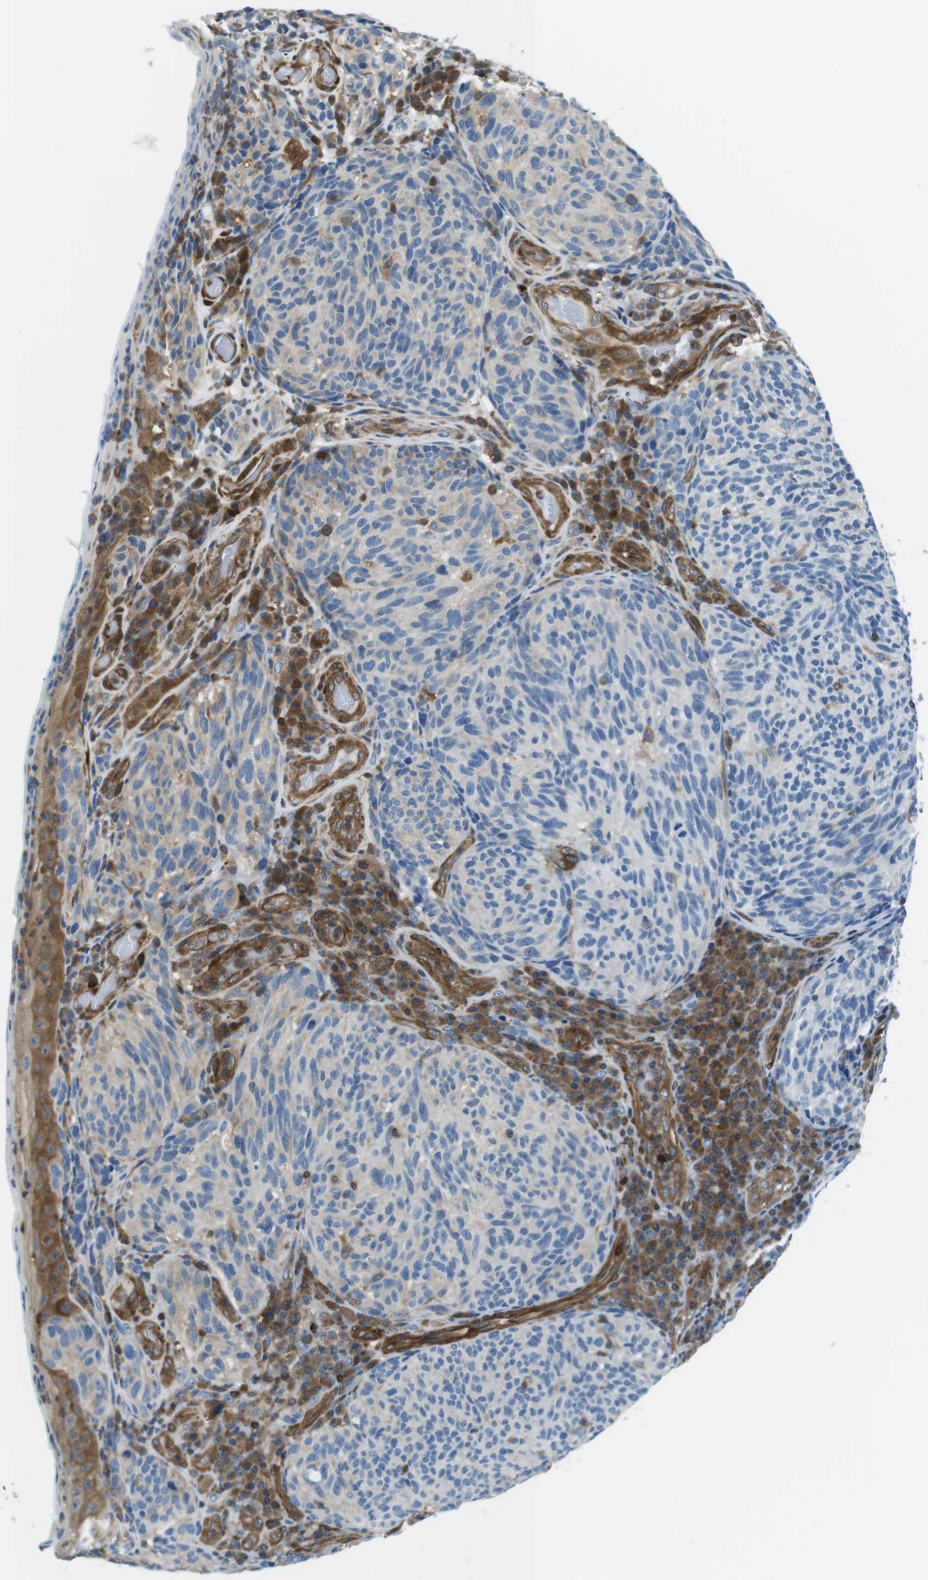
{"staining": {"intensity": "weak", "quantity": "<25%", "location": "cytoplasmic/membranous"}, "tissue": "melanoma", "cell_type": "Tumor cells", "image_type": "cancer", "snomed": [{"axis": "morphology", "description": "Malignant melanoma, NOS"}, {"axis": "topography", "description": "Skin"}], "caption": "DAB (3,3'-diaminobenzidine) immunohistochemical staining of human melanoma displays no significant expression in tumor cells.", "gene": "TES", "patient": {"sex": "female", "age": 73}}